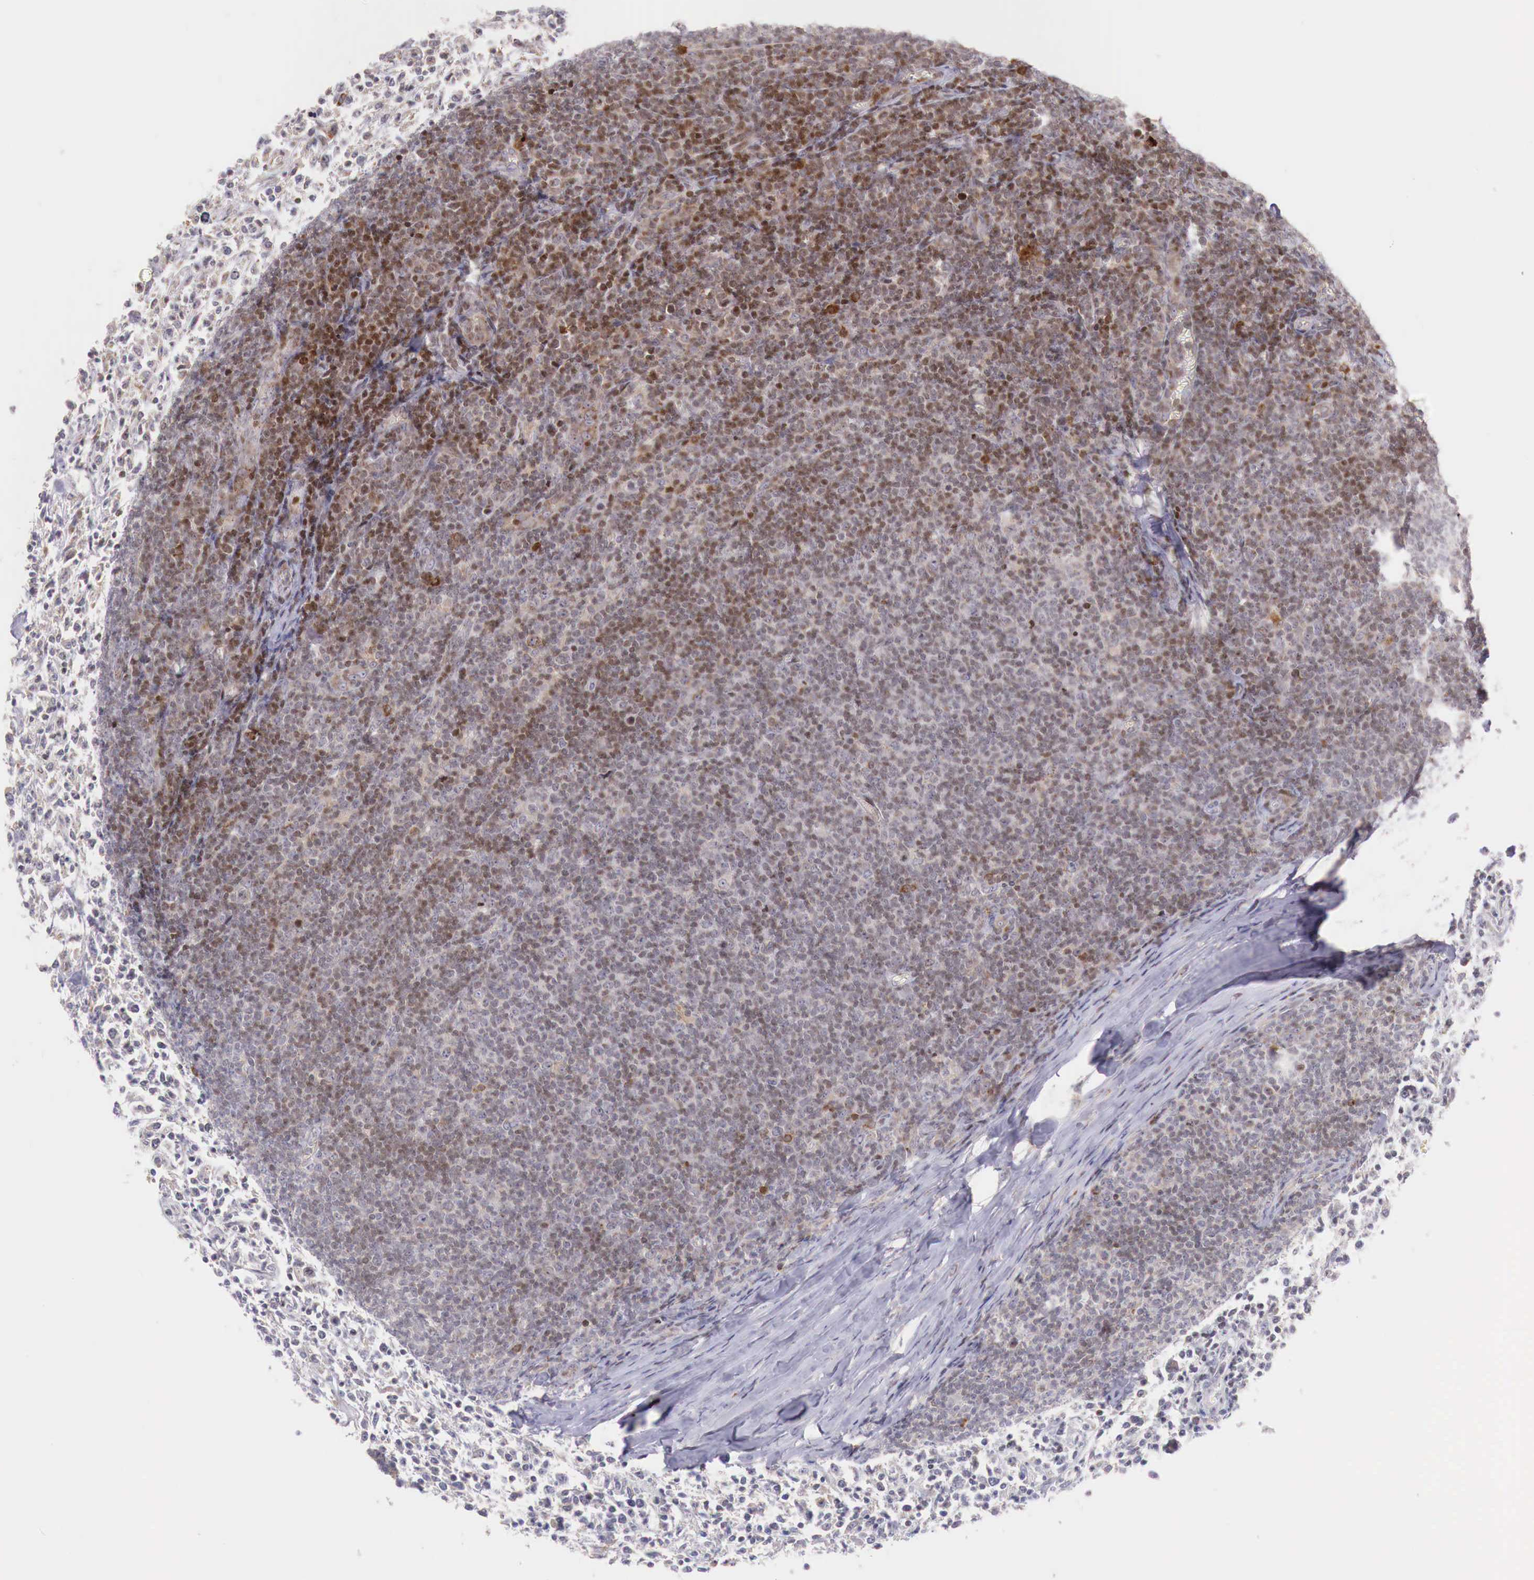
{"staining": {"intensity": "moderate", "quantity": ">75%", "location": "nuclear"}, "tissue": "lymphoma", "cell_type": "Tumor cells", "image_type": "cancer", "snomed": [{"axis": "morphology", "description": "Malignant lymphoma, non-Hodgkin's type, Low grade"}, {"axis": "topography", "description": "Lymph node"}], "caption": "Lymphoma stained for a protein reveals moderate nuclear positivity in tumor cells.", "gene": "CLCN5", "patient": {"sex": "male", "age": 74}}